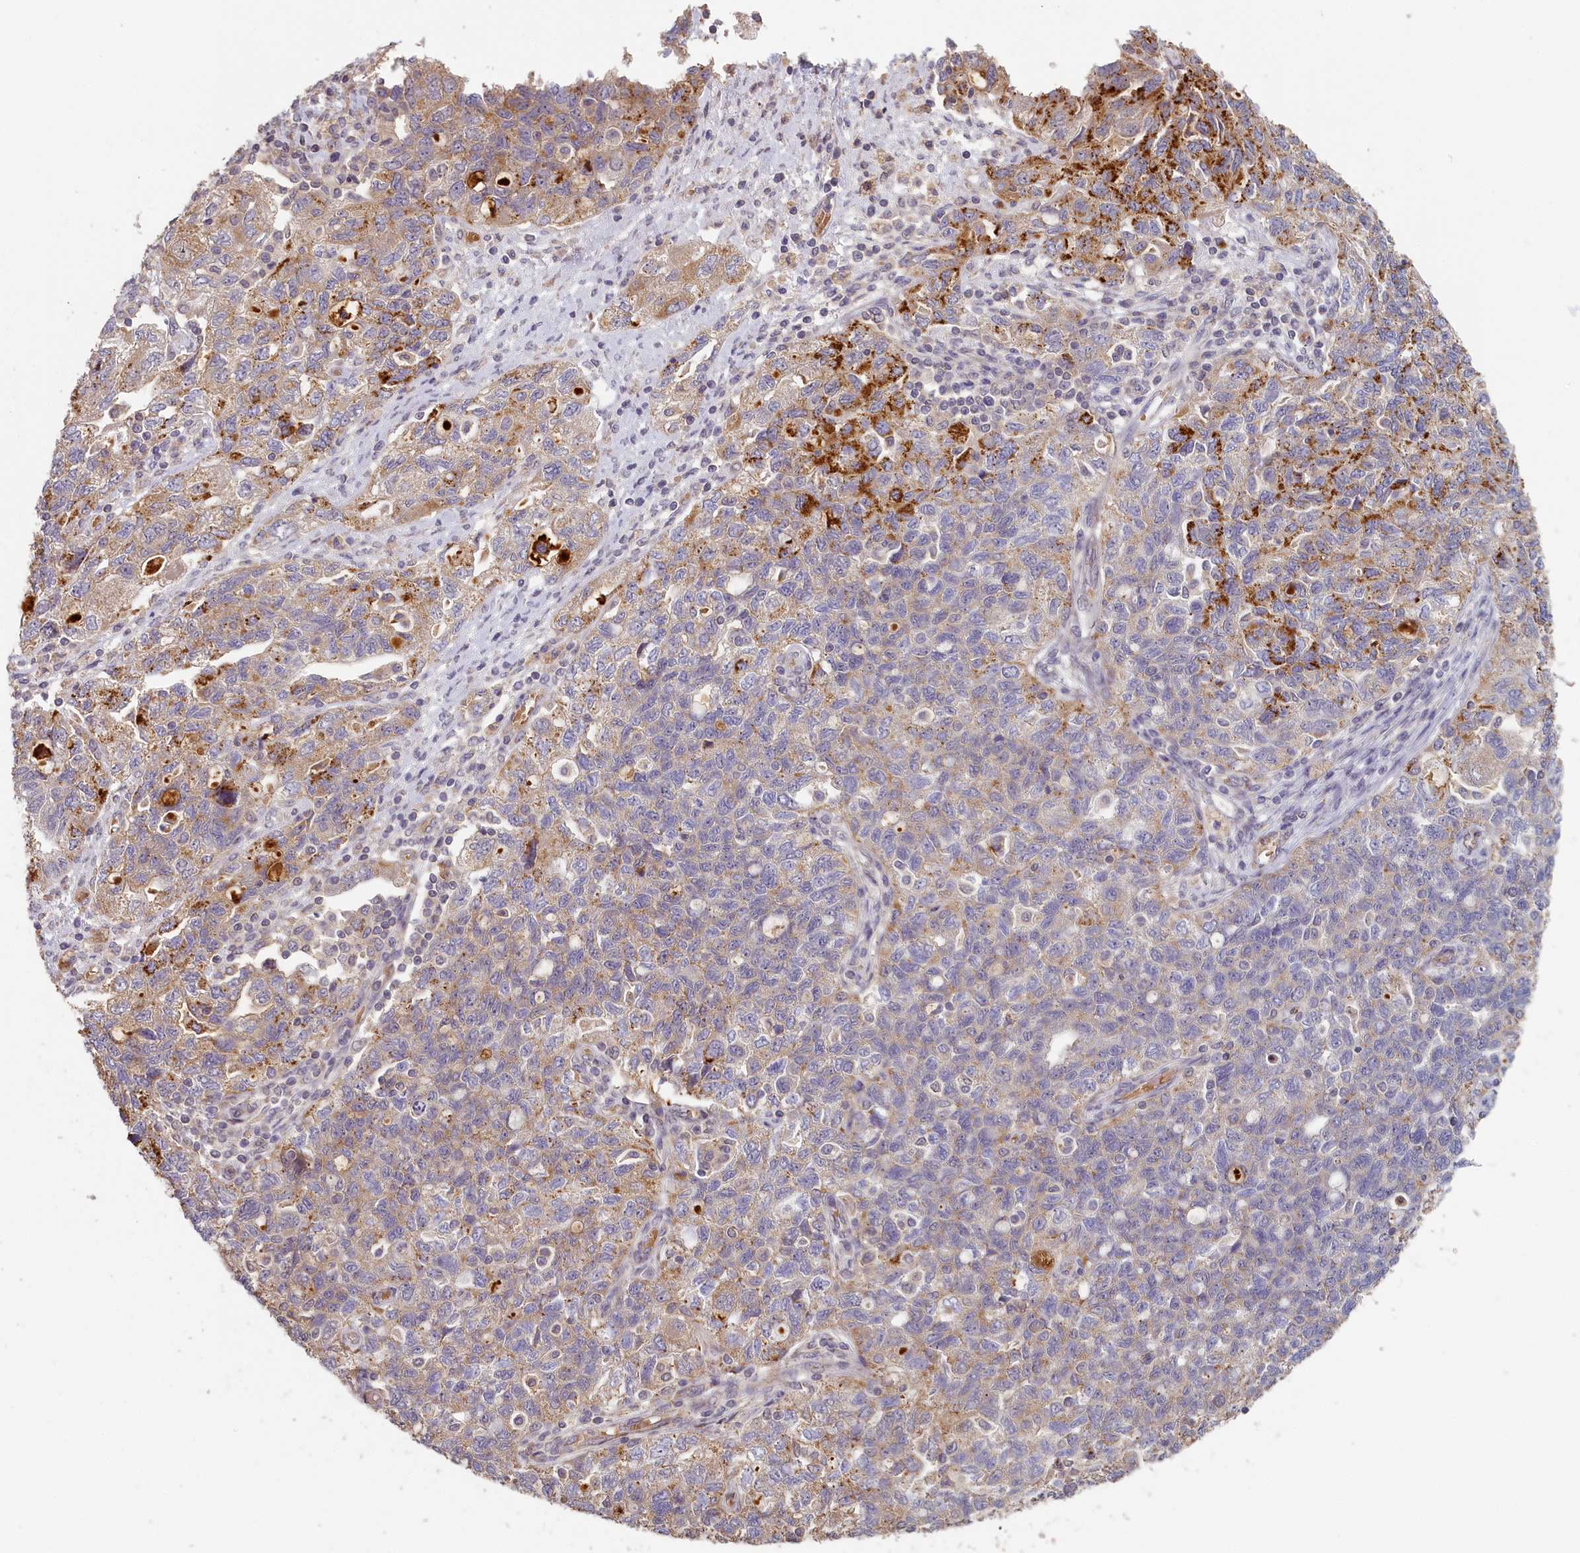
{"staining": {"intensity": "moderate", "quantity": "<25%", "location": "cytoplasmic/membranous"}, "tissue": "ovarian cancer", "cell_type": "Tumor cells", "image_type": "cancer", "snomed": [{"axis": "morphology", "description": "Carcinoma, NOS"}, {"axis": "morphology", "description": "Cystadenocarcinoma, serous, NOS"}, {"axis": "topography", "description": "Ovary"}], "caption": "Protein expression analysis of human ovarian cancer (carcinoma) reveals moderate cytoplasmic/membranous staining in approximately <25% of tumor cells.", "gene": "STX16", "patient": {"sex": "female", "age": 69}}